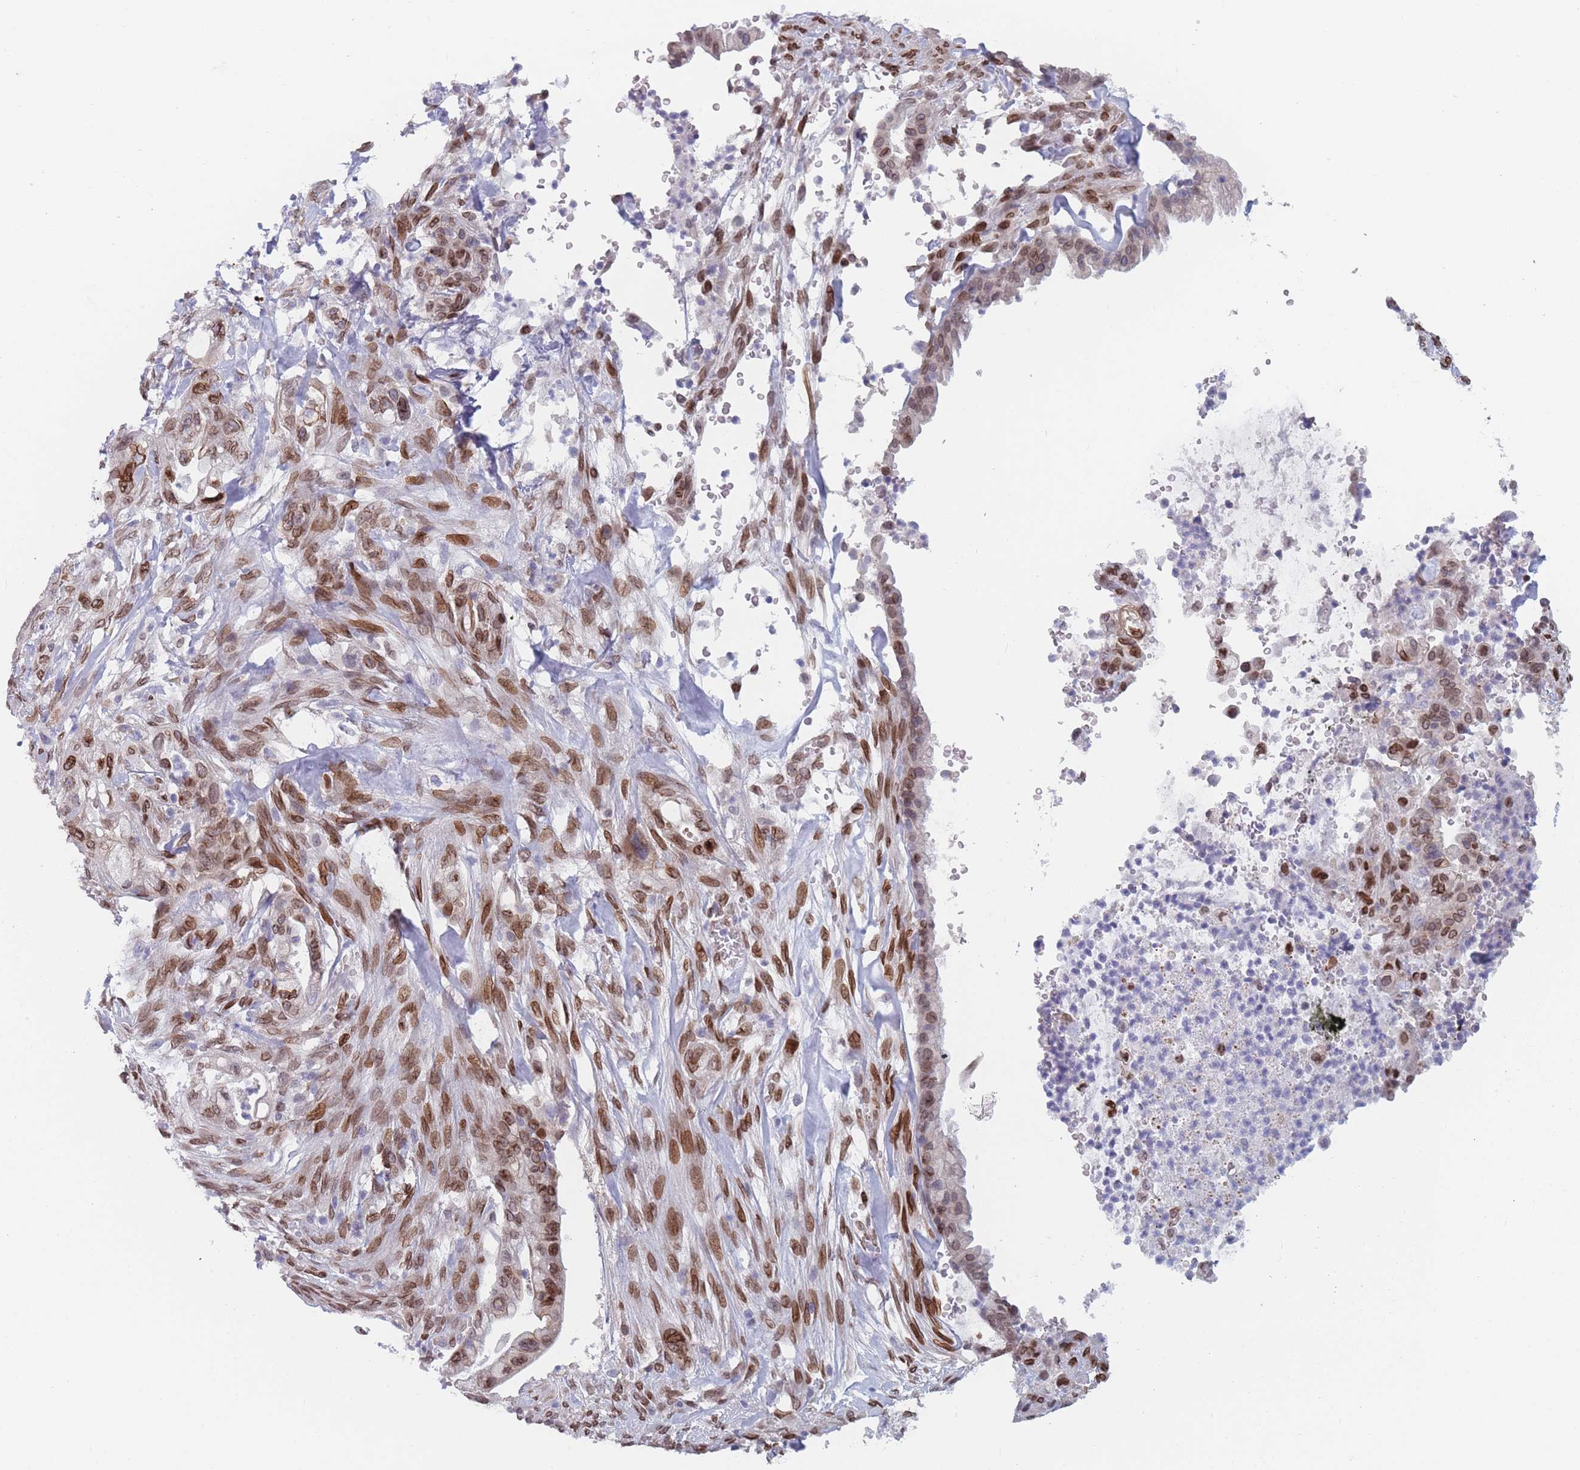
{"staining": {"intensity": "moderate", "quantity": ">75%", "location": "cytoplasmic/membranous,nuclear"}, "tissue": "pancreatic cancer", "cell_type": "Tumor cells", "image_type": "cancer", "snomed": [{"axis": "morphology", "description": "Adenocarcinoma, NOS"}, {"axis": "topography", "description": "Pancreas"}], "caption": "Protein expression analysis of pancreatic cancer reveals moderate cytoplasmic/membranous and nuclear staining in about >75% of tumor cells. Nuclei are stained in blue.", "gene": "ZBTB1", "patient": {"sex": "male", "age": 44}}